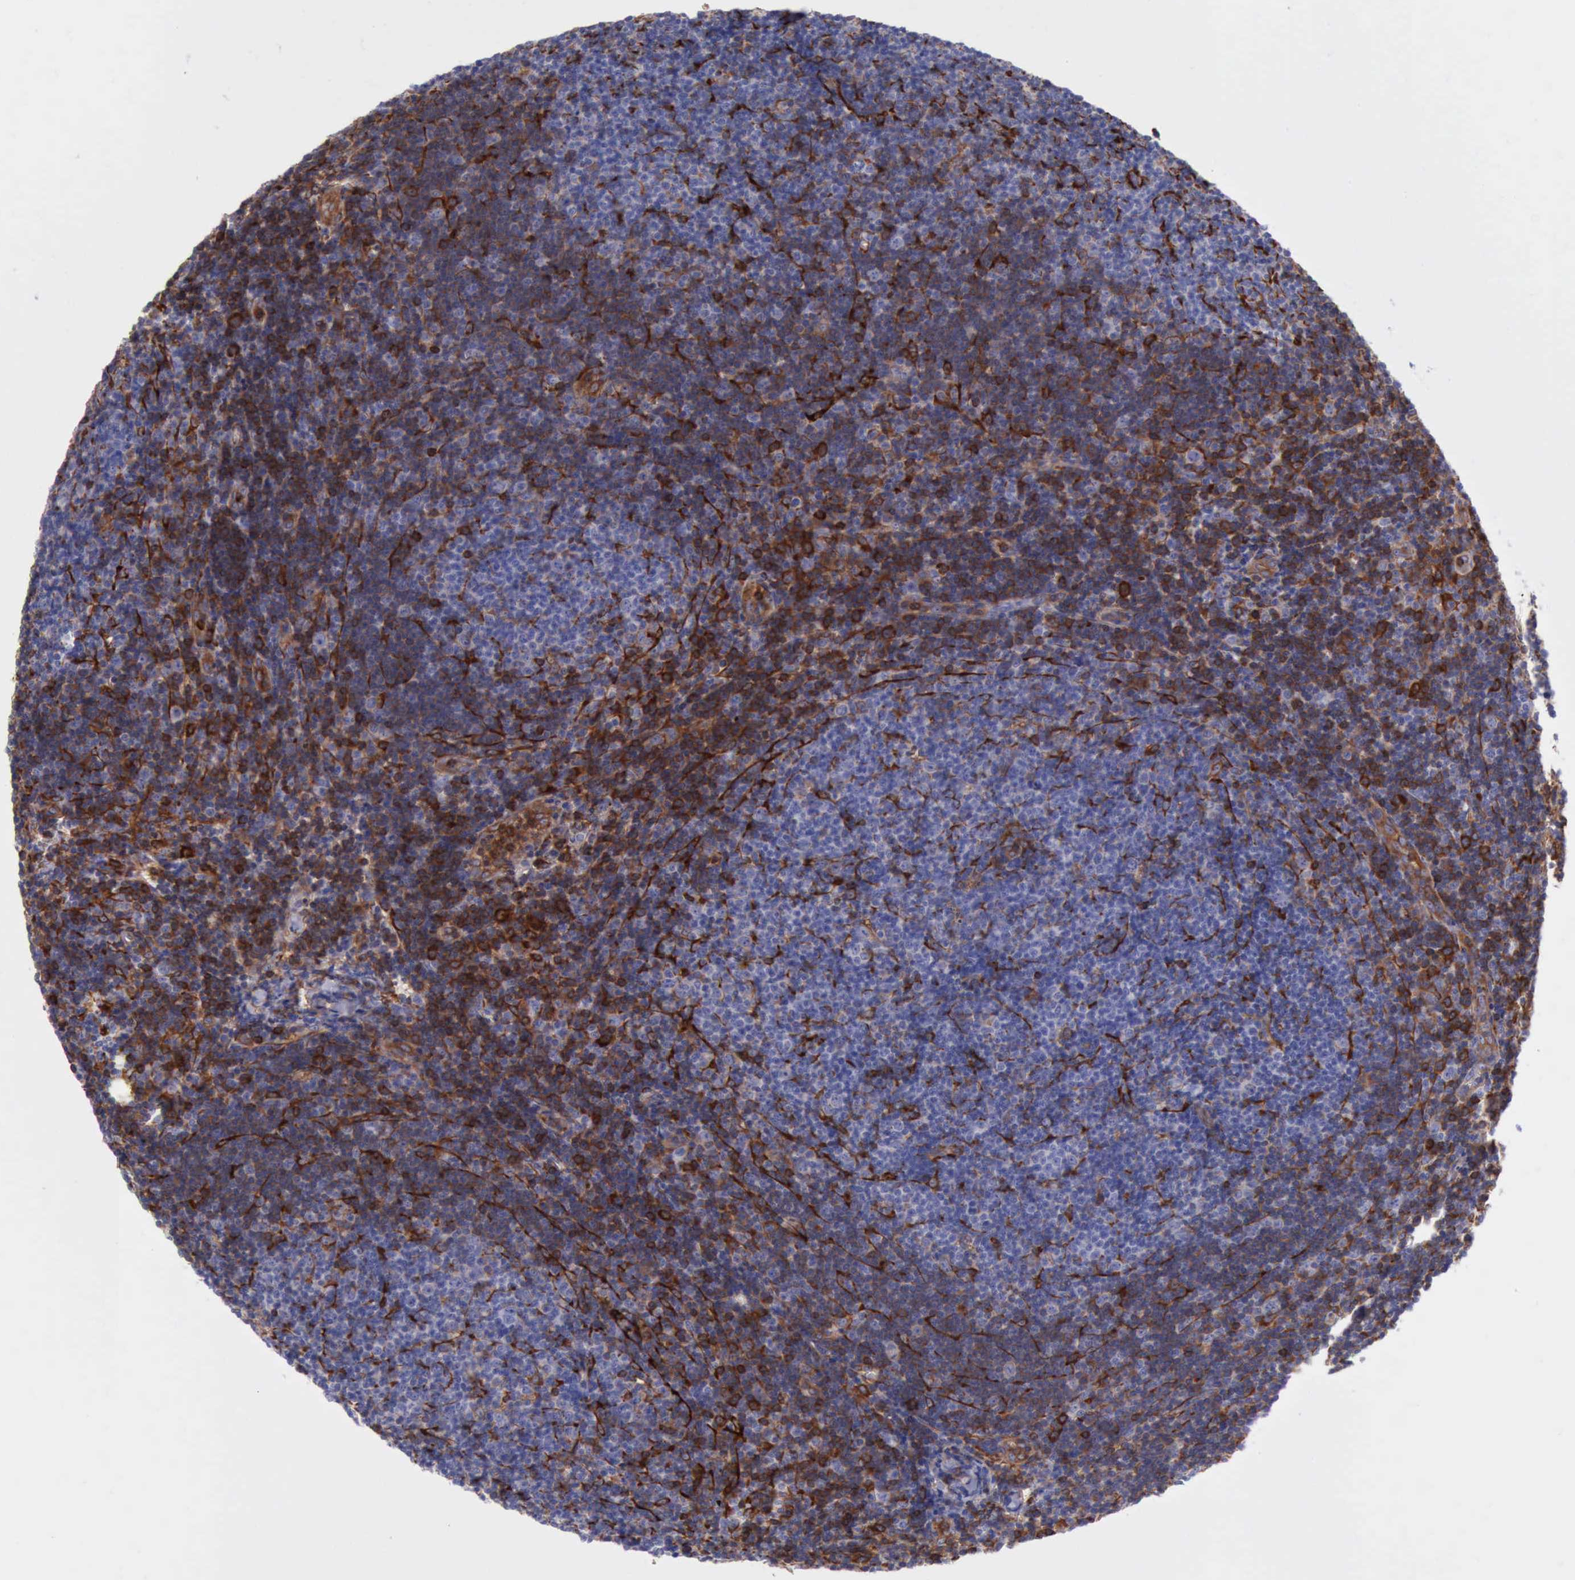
{"staining": {"intensity": "moderate", "quantity": "25%-75%", "location": "cytoplasmic/membranous"}, "tissue": "lymphoma", "cell_type": "Tumor cells", "image_type": "cancer", "snomed": [{"axis": "morphology", "description": "Malignant lymphoma, non-Hodgkin's type, Low grade"}, {"axis": "topography", "description": "Lymph node"}], "caption": "Immunohistochemical staining of human lymphoma reveals moderate cytoplasmic/membranous protein staining in approximately 25%-75% of tumor cells. (Brightfield microscopy of DAB IHC at high magnification).", "gene": "FLNA", "patient": {"sex": "male", "age": 49}}